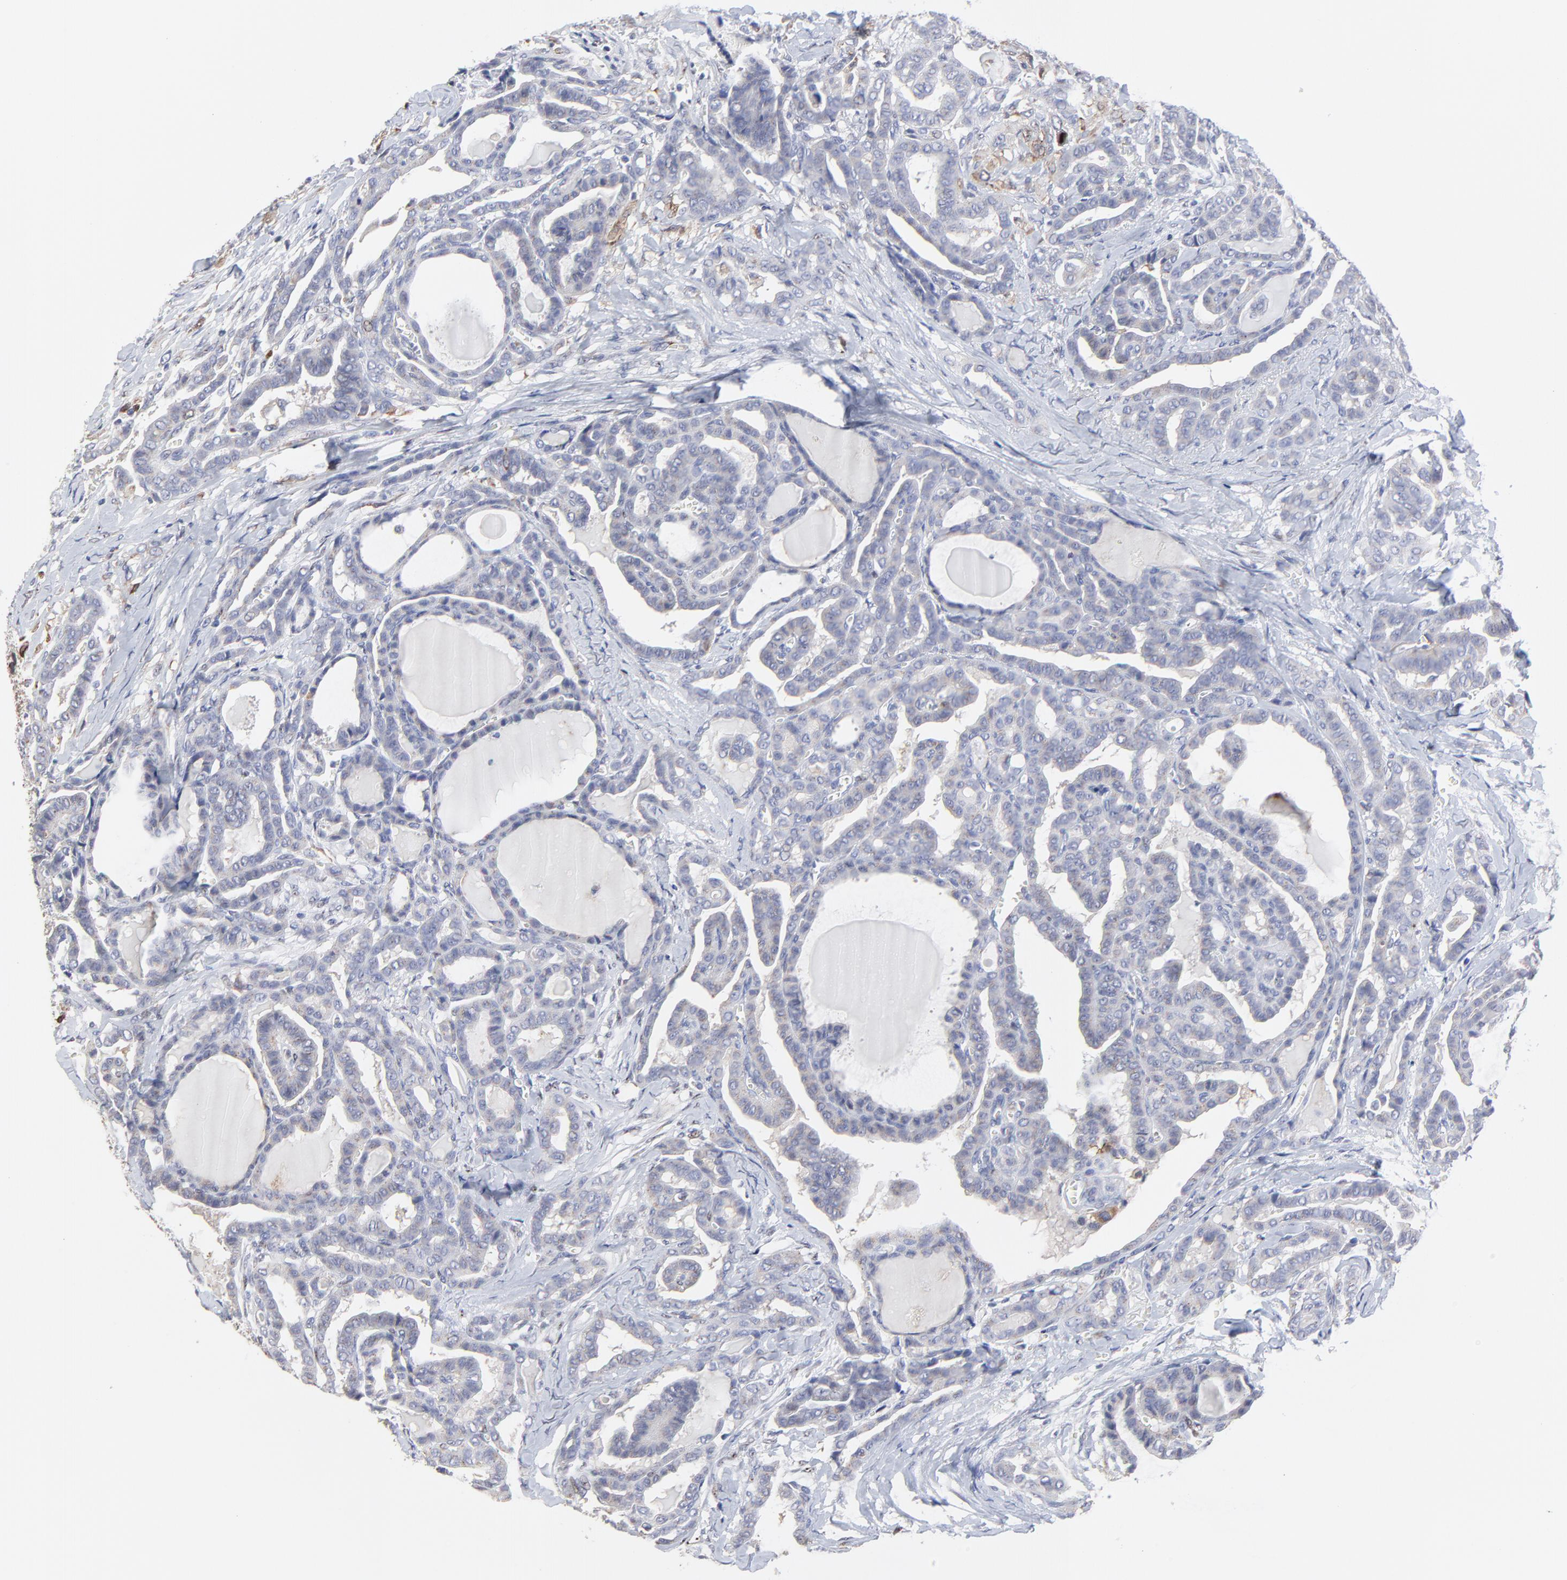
{"staining": {"intensity": "weak", "quantity": "<25%", "location": "cytoplasmic/membranous"}, "tissue": "thyroid cancer", "cell_type": "Tumor cells", "image_type": "cancer", "snomed": [{"axis": "morphology", "description": "Papillary adenocarcinoma, NOS"}, {"axis": "topography", "description": "Thyroid gland"}], "caption": "Immunohistochemistry (IHC) histopathology image of neoplastic tissue: thyroid papillary adenocarcinoma stained with DAB (3,3'-diaminobenzidine) reveals no significant protein positivity in tumor cells. (DAB immunohistochemistry (IHC), high magnification).", "gene": "NCAPH", "patient": {"sex": "female", "age": 71}}